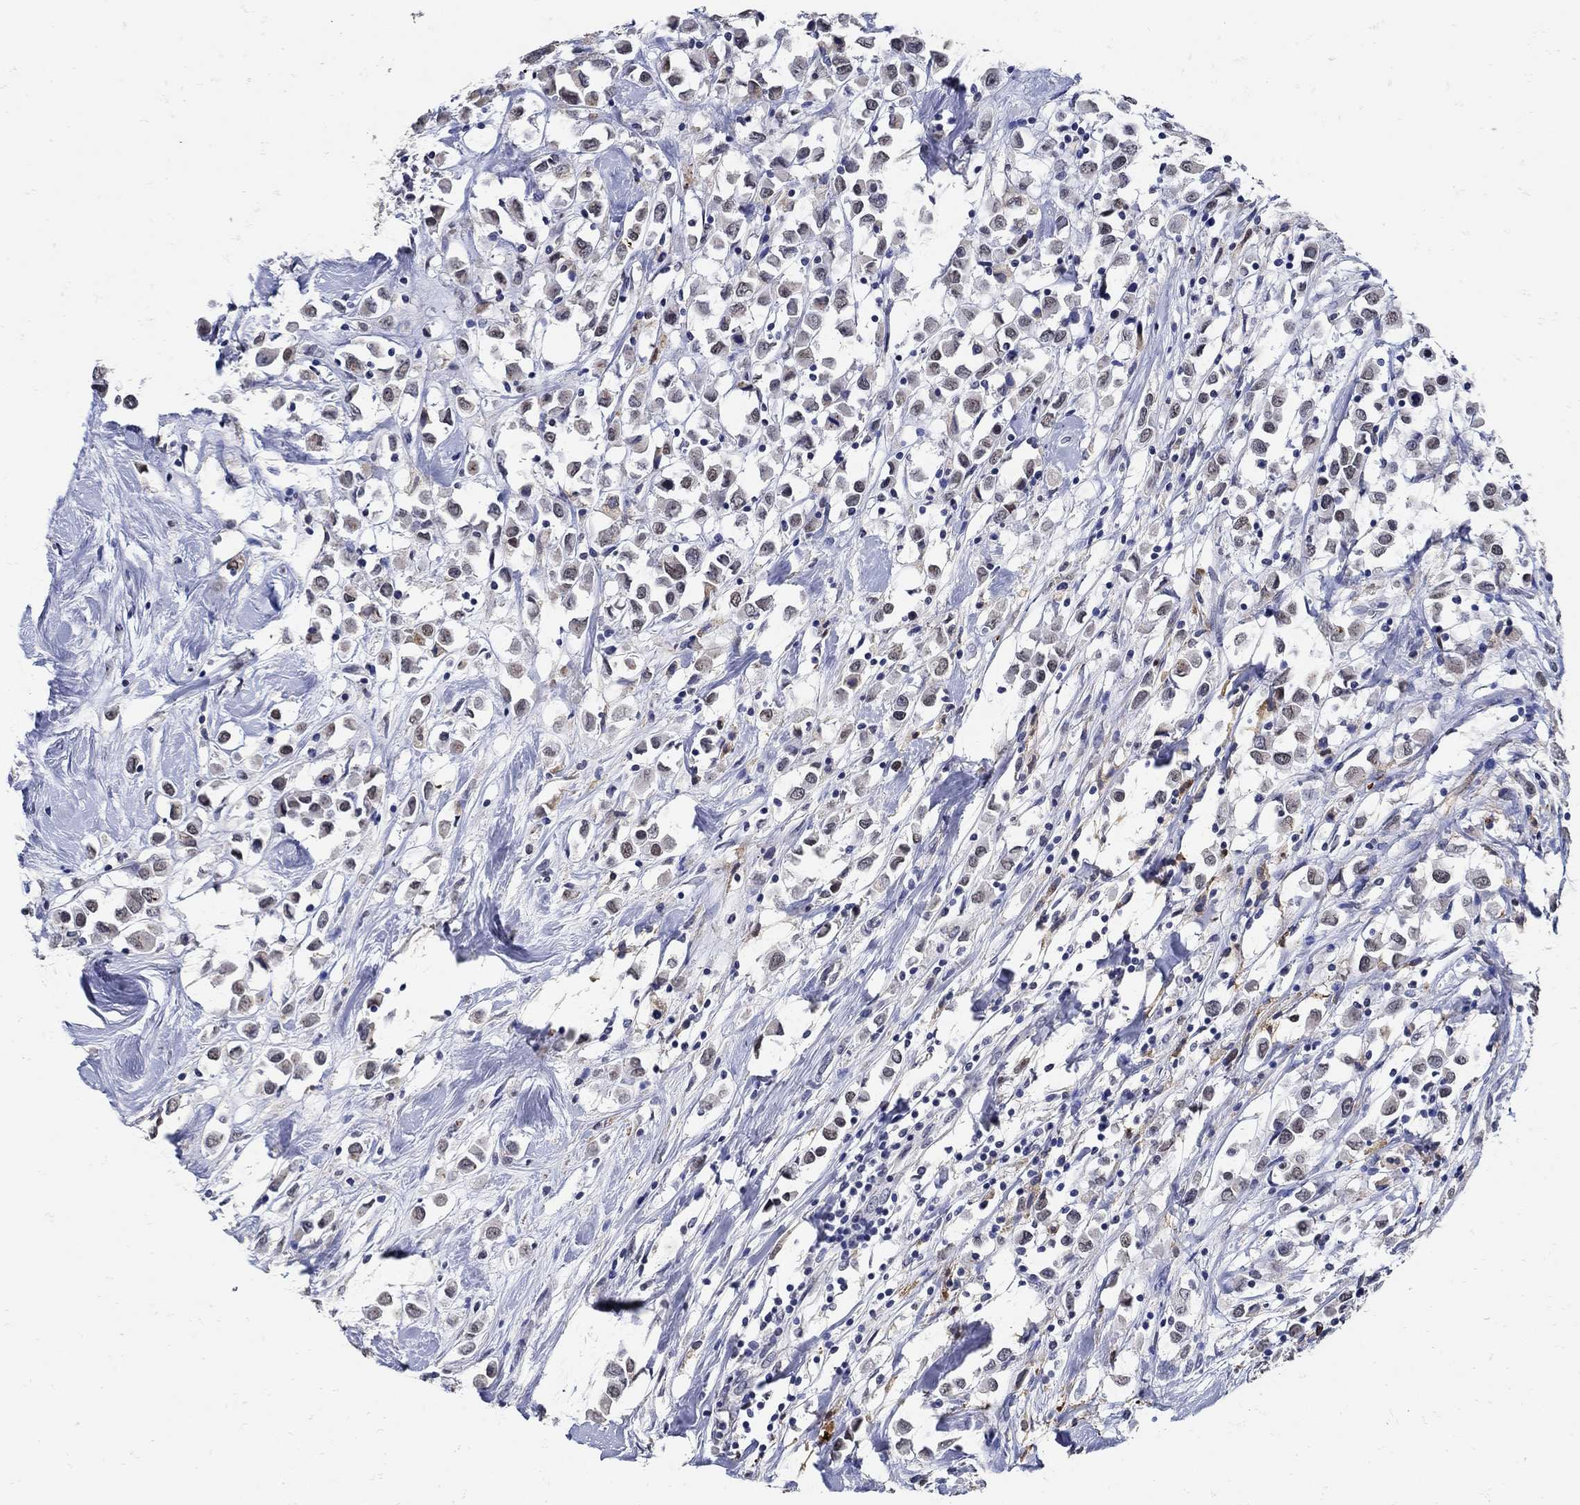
{"staining": {"intensity": "weak", "quantity": "25%-75%", "location": "nuclear"}, "tissue": "breast cancer", "cell_type": "Tumor cells", "image_type": "cancer", "snomed": [{"axis": "morphology", "description": "Duct carcinoma"}, {"axis": "topography", "description": "Breast"}], "caption": "The histopathology image shows immunohistochemical staining of breast invasive ductal carcinoma. There is weak nuclear expression is appreciated in approximately 25%-75% of tumor cells.", "gene": "KCNN3", "patient": {"sex": "female", "age": 61}}